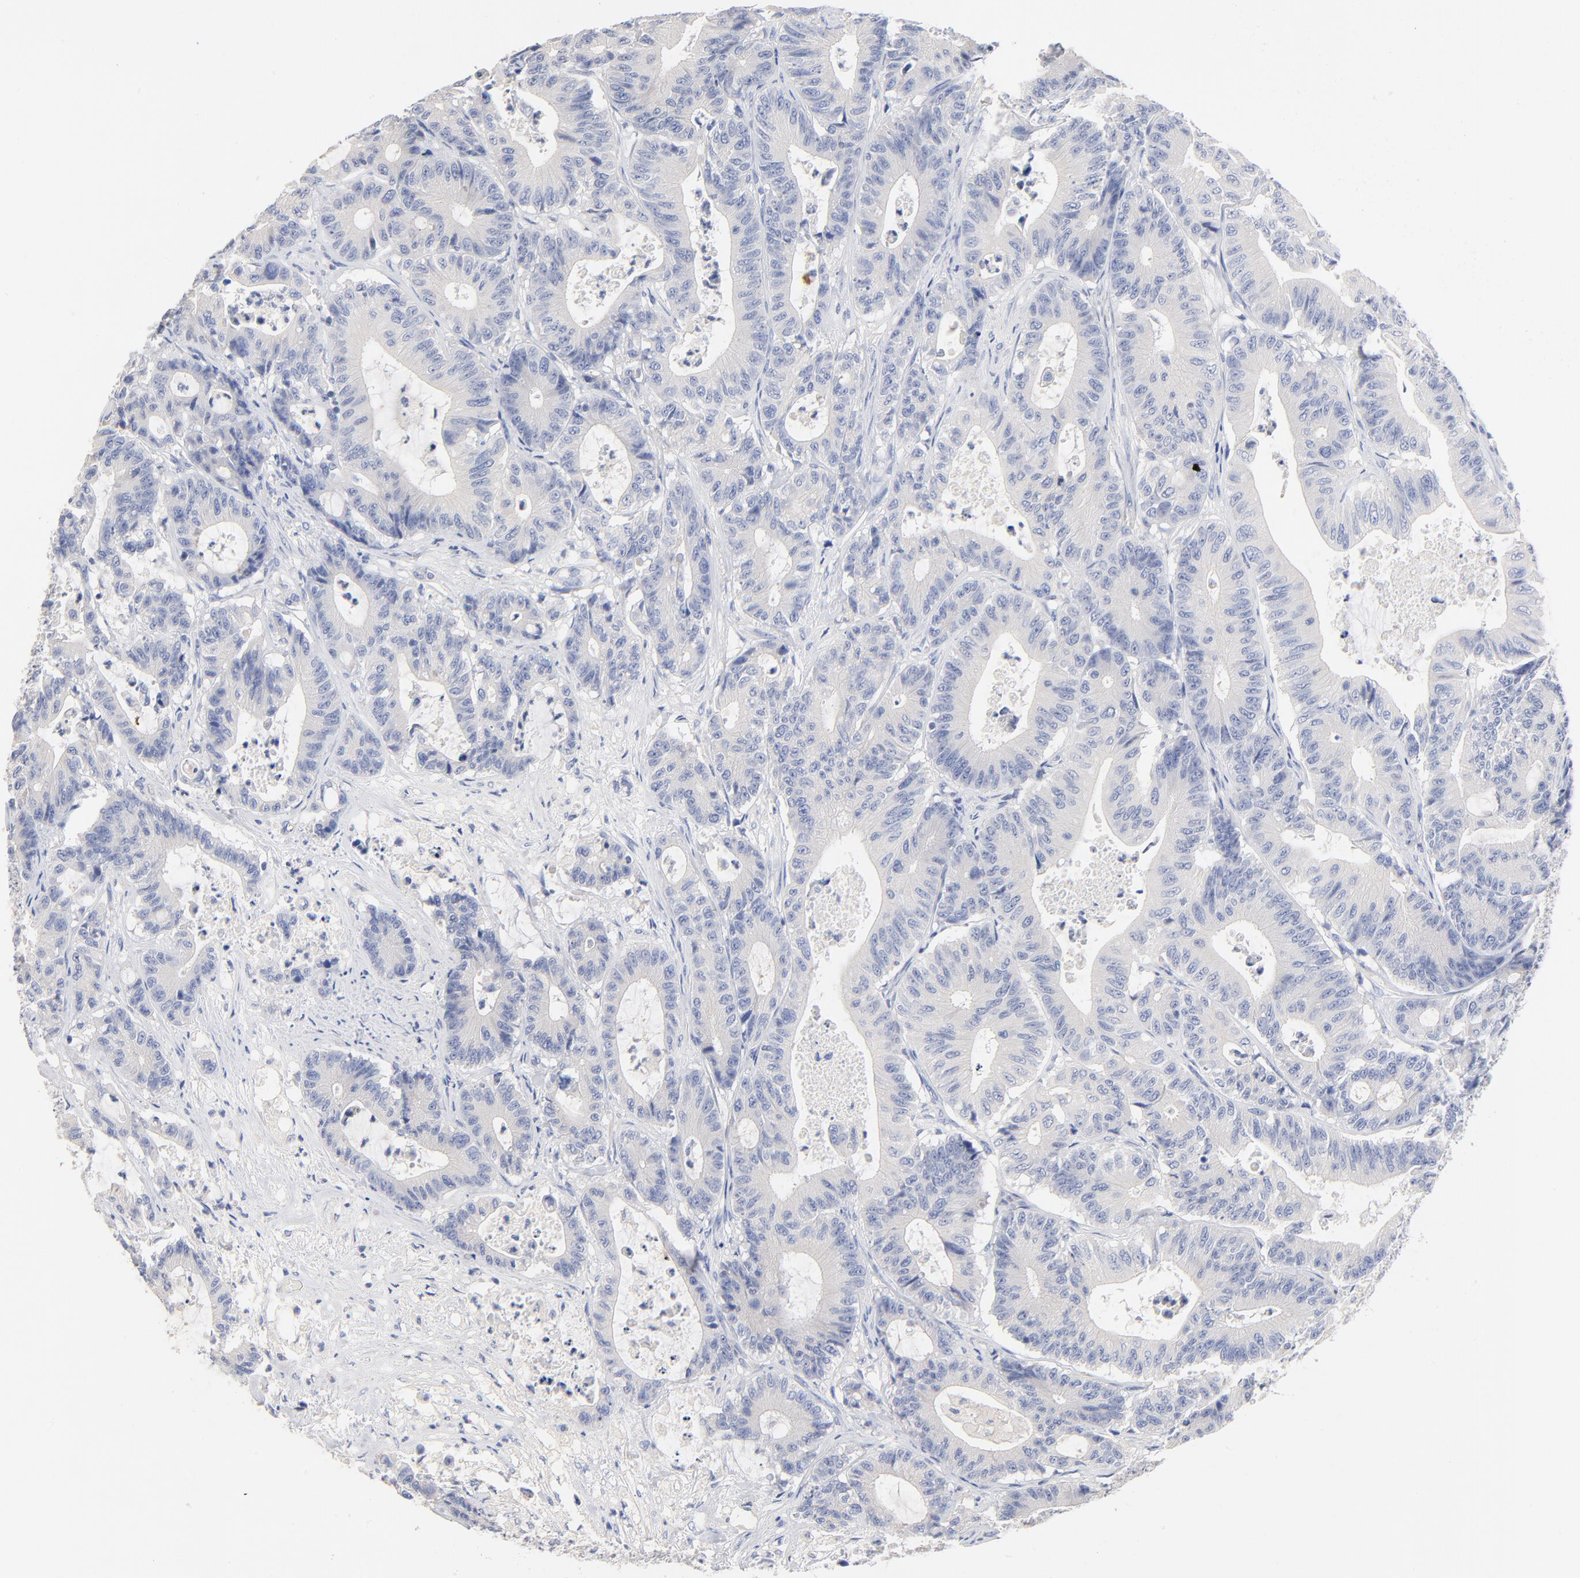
{"staining": {"intensity": "negative", "quantity": "none", "location": "none"}, "tissue": "colorectal cancer", "cell_type": "Tumor cells", "image_type": "cancer", "snomed": [{"axis": "morphology", "description": "Adenocarcinoma, NOS"}, {"axis": "topography", "description": "Colon"}], "caption": "There is no significant expression in tumor cells of colorectal cancer.", "gene": "CPS1", "patient": {"sex": "female", "age": 84}}